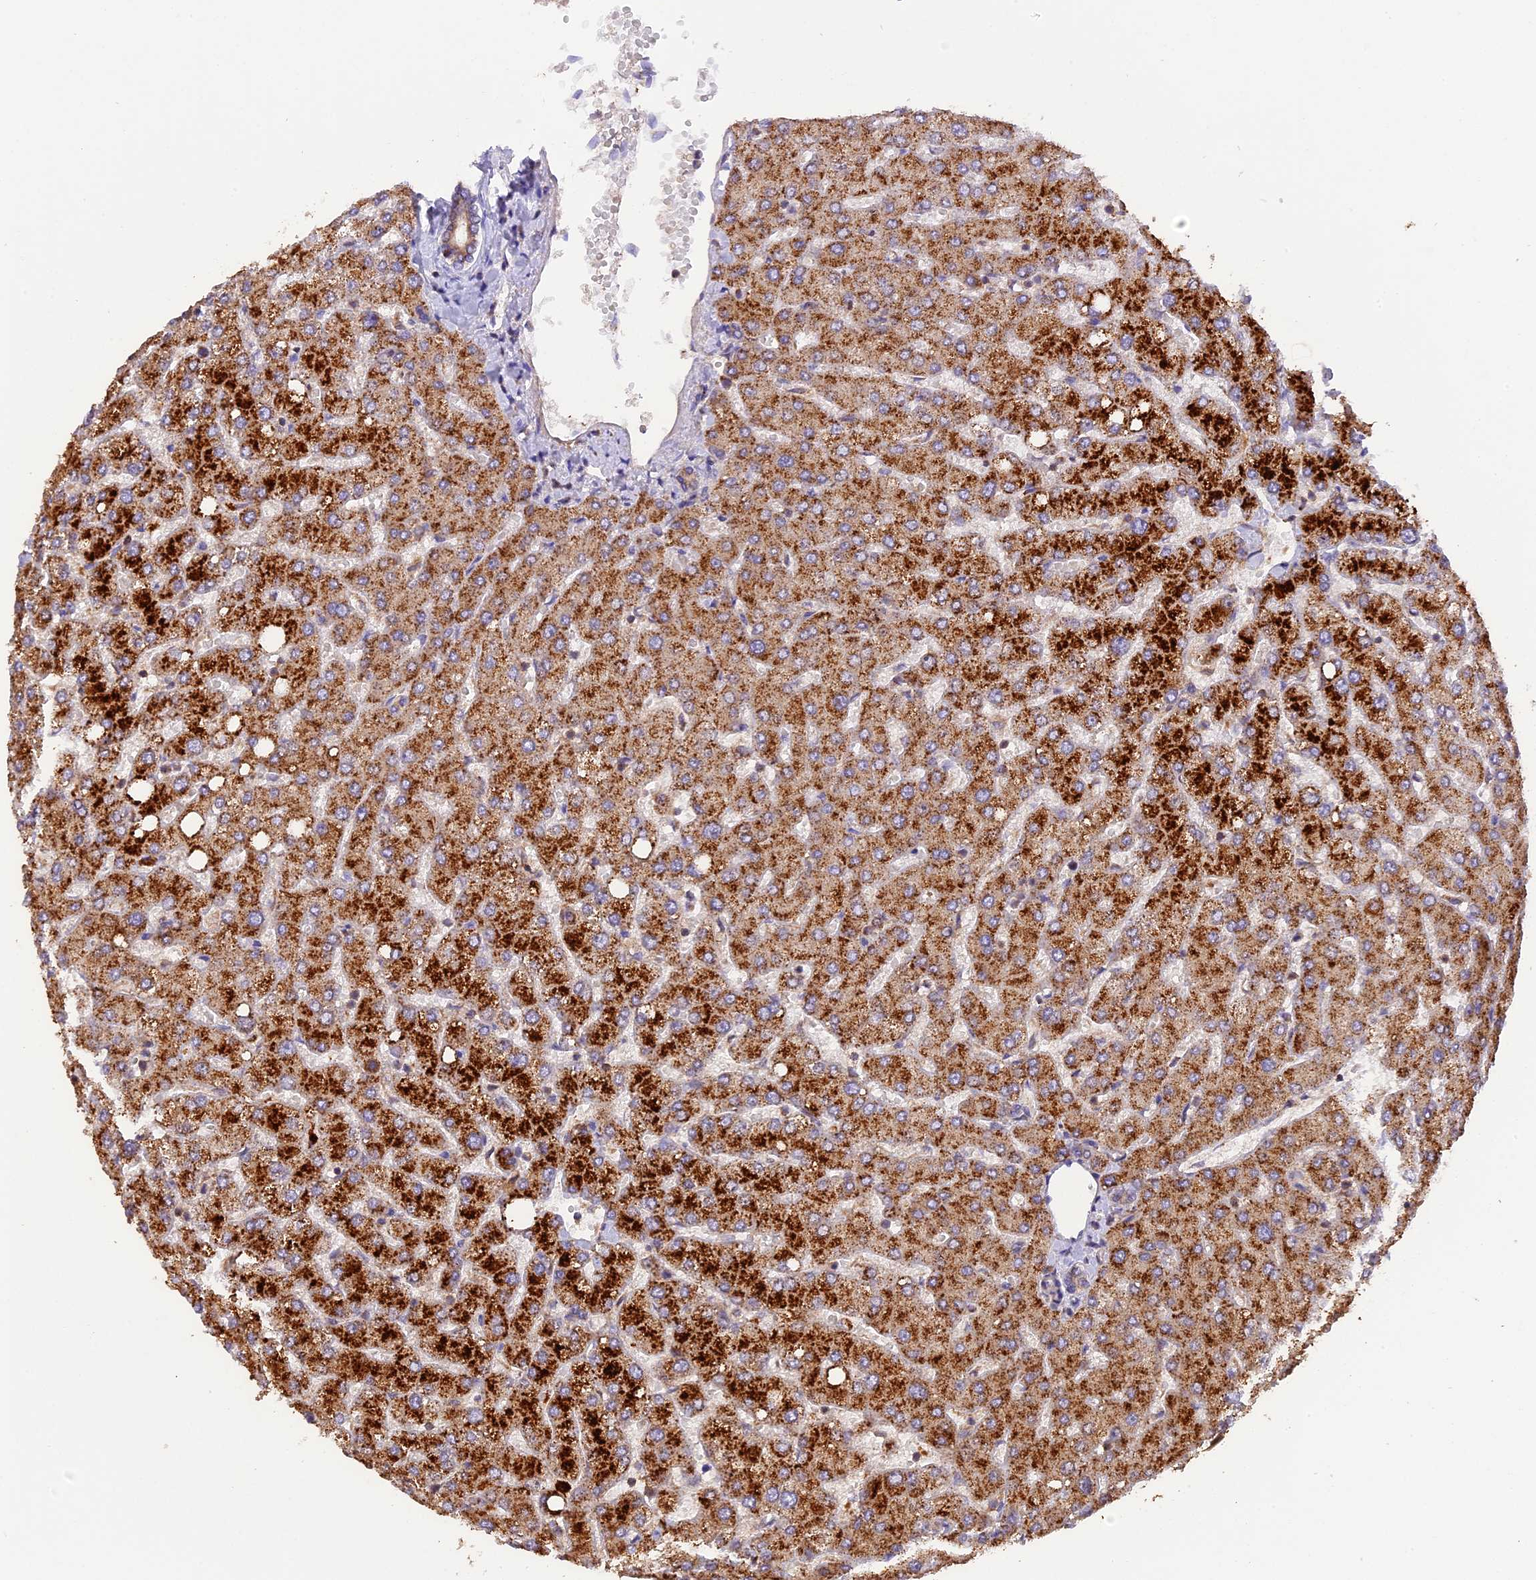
{"staining": {"intensity": "weak", "quantity": ">75%", "location": "cytoplasmic/membranous"}, "tissue": "liver", "cell_type": "Cholangiocytes", "image_type": "normal", "snomed": [{"axis": "morphology", "description": "Normal tissue, NOS"}, {"axis": "topography", "description": "Liver"}], "caption": "An immunohistochemistry (IHC) photomicrograph of benign tissue is shown. Protein staining in brown shows weak cytoplasmic/membranous positivity in liver within cholangiocytes.", "gene": "PEX3", "patient": {"sex": "female", "age": 54}}